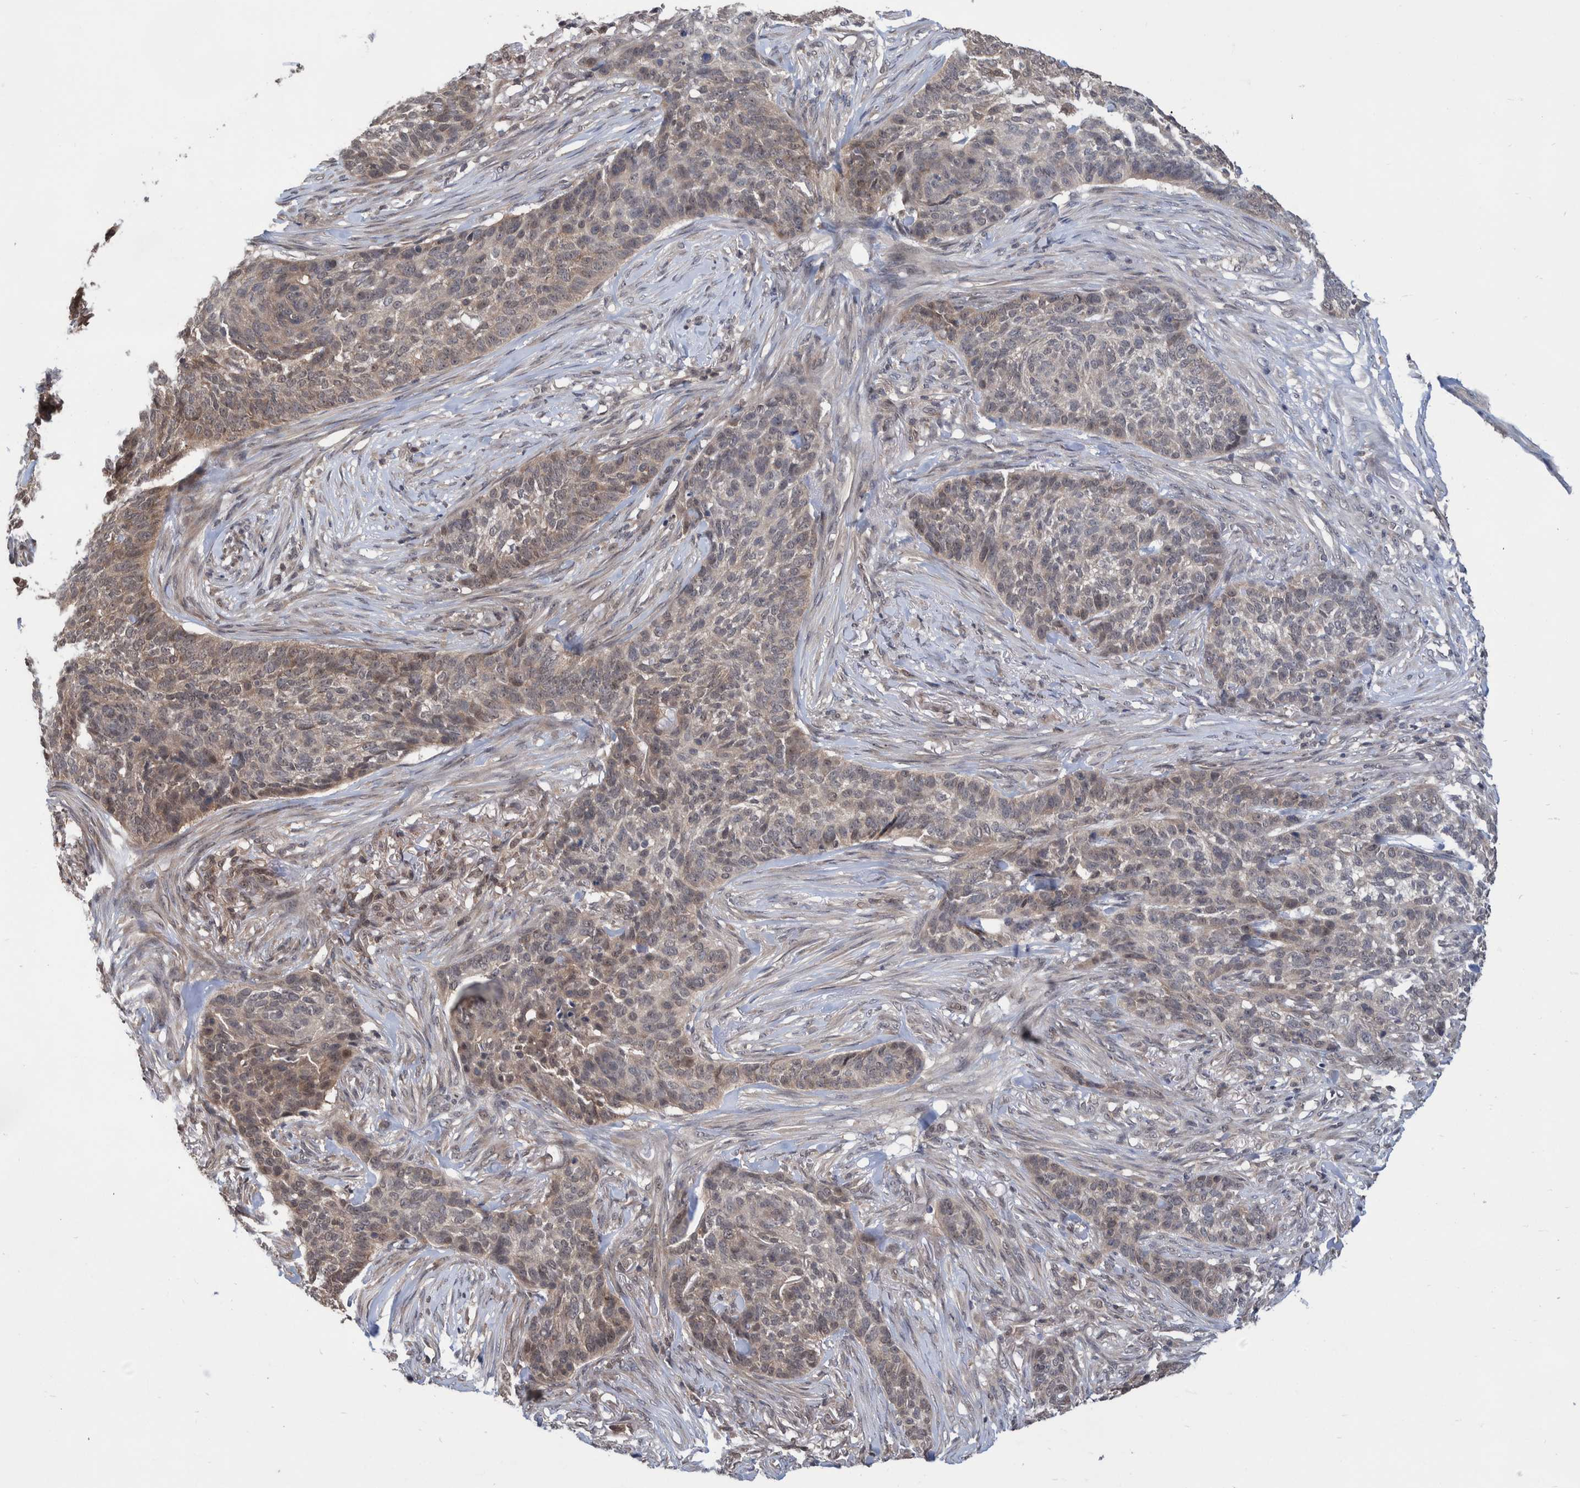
{"staining": {"intensity": "weak", "quantity": "<25%", "location": "cytoplasmic/membranous"}, "tissue": "skin cancer", "cell_type": "Tumor cells", "image_type": "cancer", "snomed": [{"axis": "morphology", "description": "Basal cell carcinoma"}, {"axis": "topography", "description": "Skin"}], "caption": "Immunohistochemistry image of neoplastic tissue: human skin basal cell carcinoma stained with DAB (3,3'-diaminobenzidine) reveals no significant protein staining in tumor cells. Brightfield microscopy of immunohistochemistry stained with DAB (3,3'-diaminobenzidine) (brown) and hematoxylin (blue), captured at high magnification.", "gene": "PLPBP", "patient": {"sex": "male", "age": 85}}